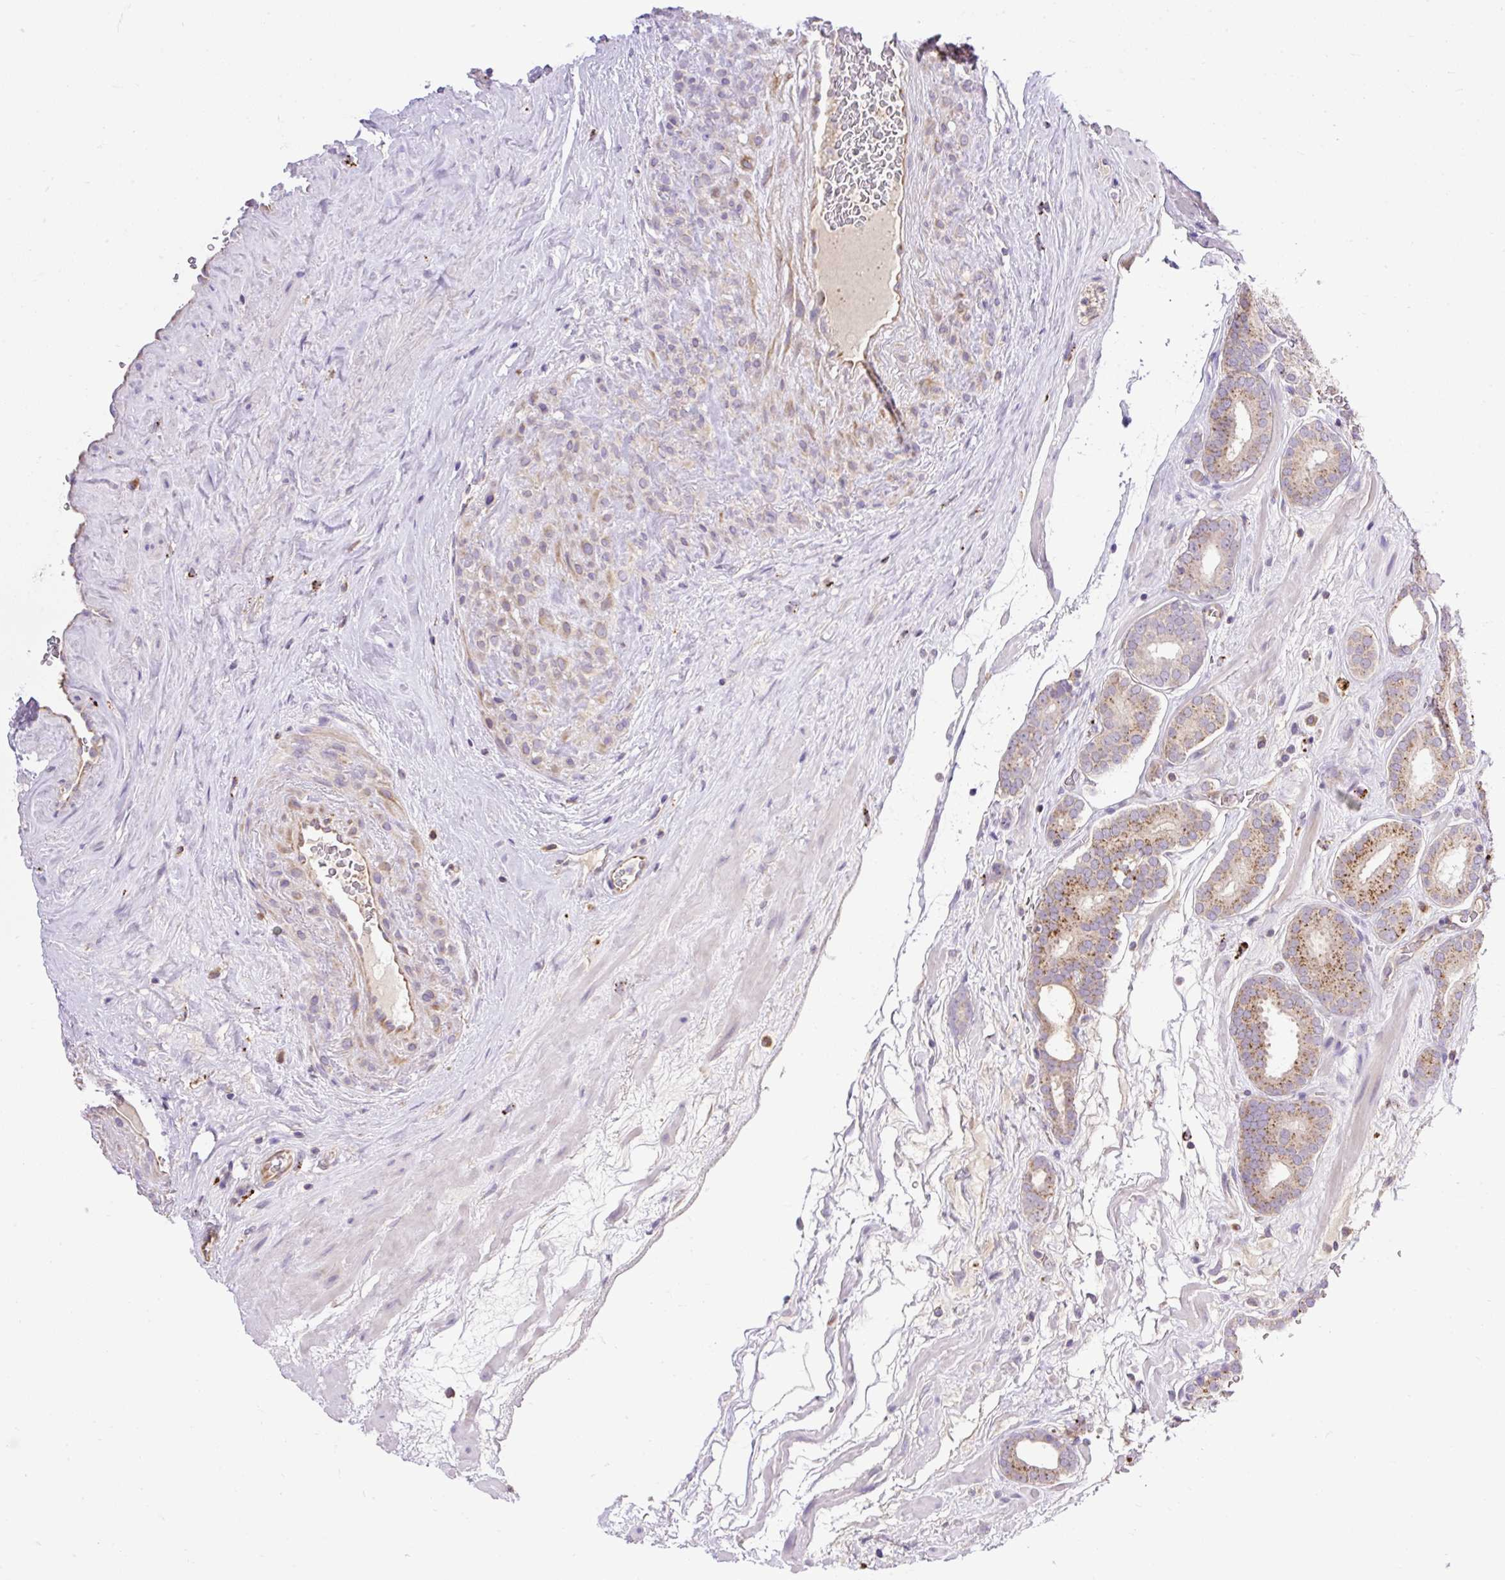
{"staining": {"intensity": "moderate", "quantity": ">75%", "location": "cytoplasmic/membranous"}, "tissue": "prostate cancer", "cell_type": "Tumor cells", "image_type": "cancer", "snomed": [{"axis": "morphology", "description": "Adenocarcinoma, High grade"}, {"axis": "topography", "description": "Prostate"}], "caption": "There is medium levels of moderate cytoplasmic/membranous staining in tumor cells of prostate cancer (adenocarcinoma (high-grade)), as demonstrated by immunohistochemical staining (brown color).", "gene": "HEXB", "patient": {"sex": "male", "age": 66}}